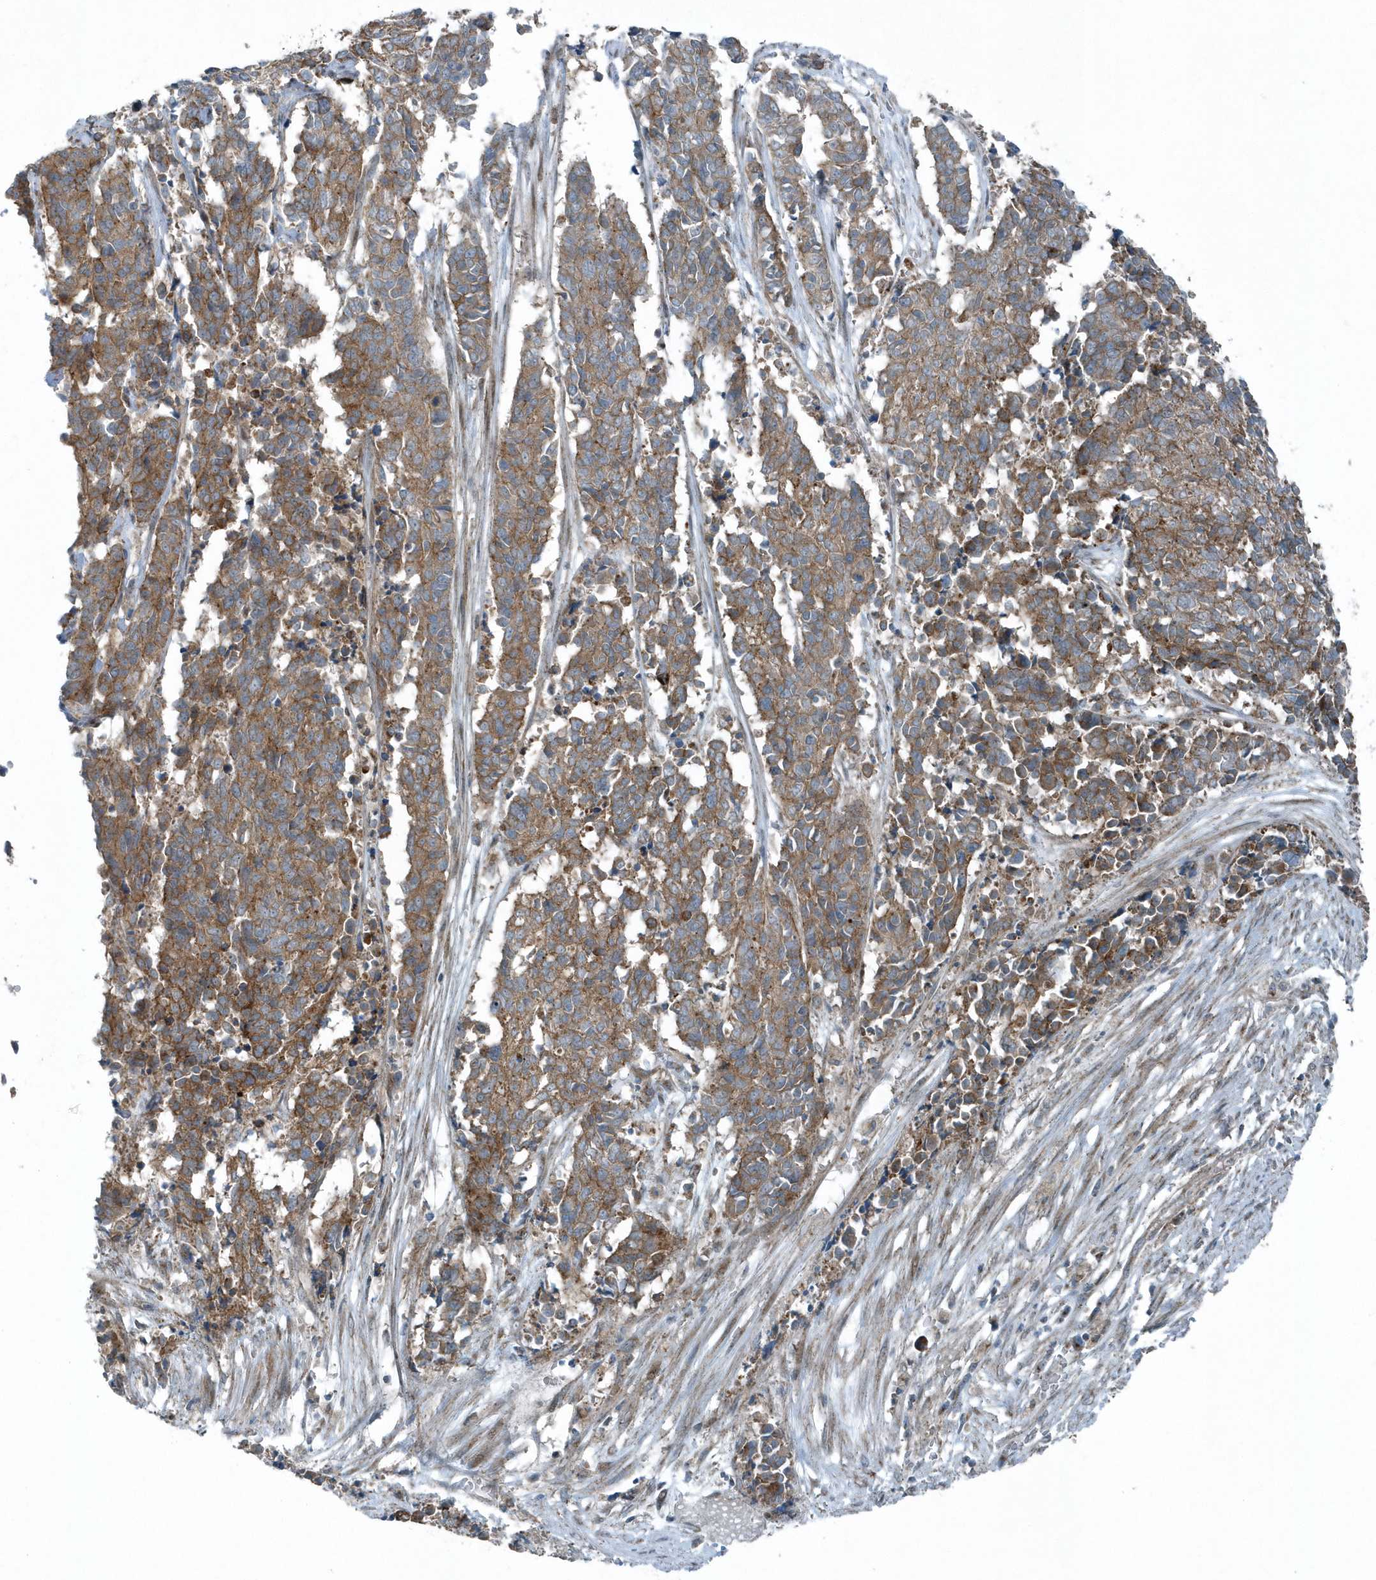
{"staining": {"intensity": "moderate", "quantity": ">75%", "location": "cytoplasmic/membranous"}, "tissue": "cervical cancer", "cell_type": "Tumor cells", "image_type": "cancer", "snomed": [{"axis": "morphology", "description": "Normal tissue, NOS"}, {"axis": "morphology", "description": "Squamous cell carcinoma, NOS"}, {"axis": "topography", "description": "Cervix"}], "caption": "Moderate cytoplasmic/membranous positivity for a protein is seen in about >75% of tumor cells of squamous cell carcinoma (cervical) using IHC.", "gene": "GCC2", "patient": {"sex": "female", "age": 35}}